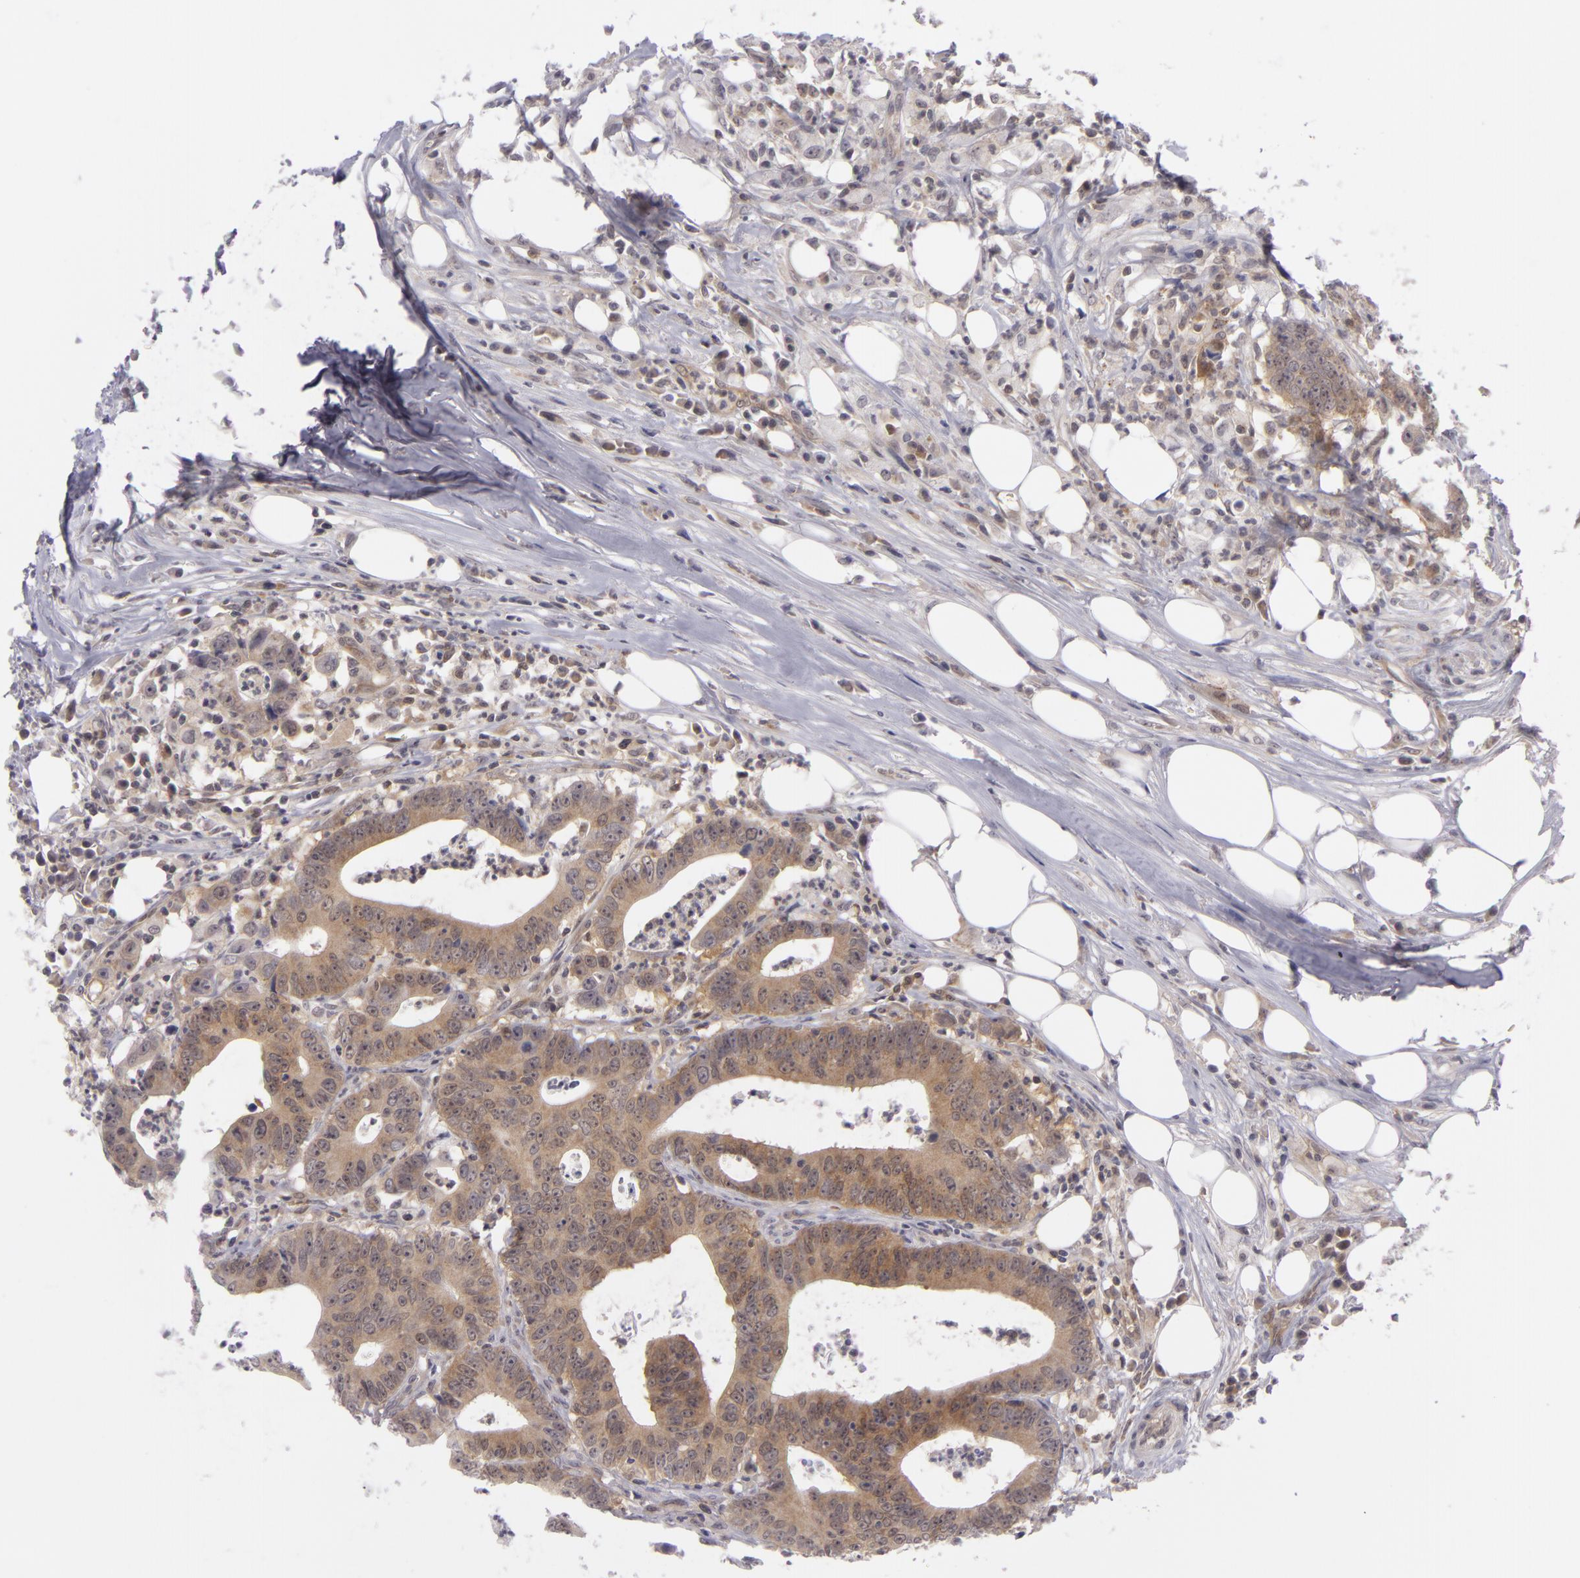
{"staining": {"intensity": "moderate", "quantity": ">75%", "location": "cytoplasmic/membranous"}, "tissue": "colorectal cancer", "cell_type": "Tumor cells", "image_type": "cancer", "snomed": [{"axis": "morphology", "description": "Adenocarcinoma, NOS"}, {"axis": "topography", "description": "Colon"}], "caption": "A micrograph of human colorectal adenocarcinoma stained for a protein reveals moderate cytoplasmic/membranous brown staining in tumor cells. Using DAB (3,3'-diaminobenzidine) (brown) and hematoxylin (blue) stains, captured at high magnification using brightfield microscopy.", "gene": "BCL10", "patient": {"sex": "male", "age": 55}}